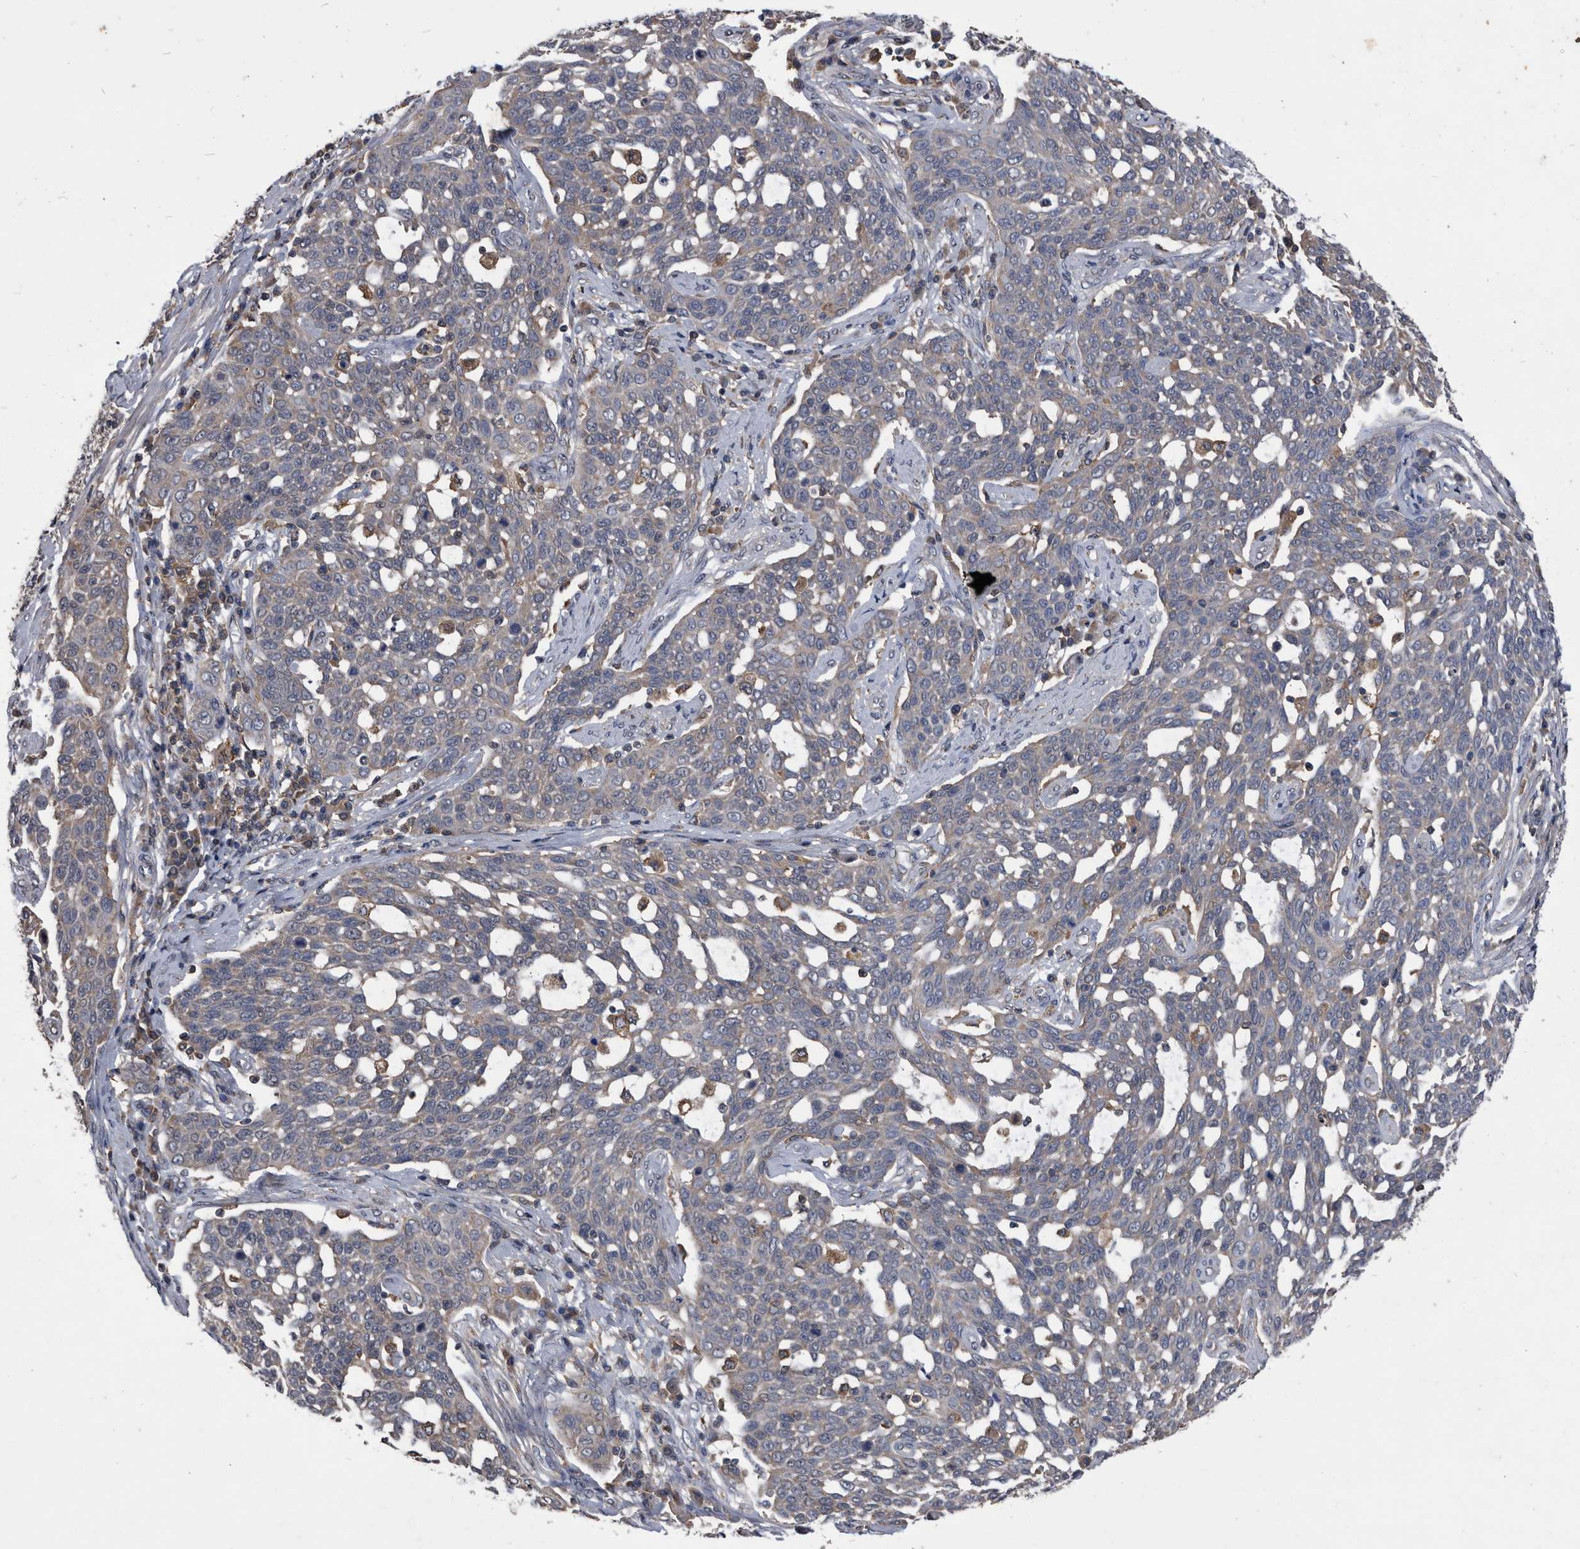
{"staining": {"intensity": "weak", "quantity": ">75%", "location": "cytoplasmic/membranous"}, "tissue": "cervical cancer", "cell_type": "Tumor cells", "image_type": "cancer", "snomed": [{"axis": "morphology", "description": "Squamous cell carcinoma, NOS"}, {"axis": "topography", "description": "Cervix"}], "caption": "High-power microscopy captured an IHC photomicrograph of cervical cancer, revealing weak cytoplasmic/membranous staining in about >75% of tumor cells.", "gene": "NRBP1", "patient": {"sex": "female", "age": 34}}